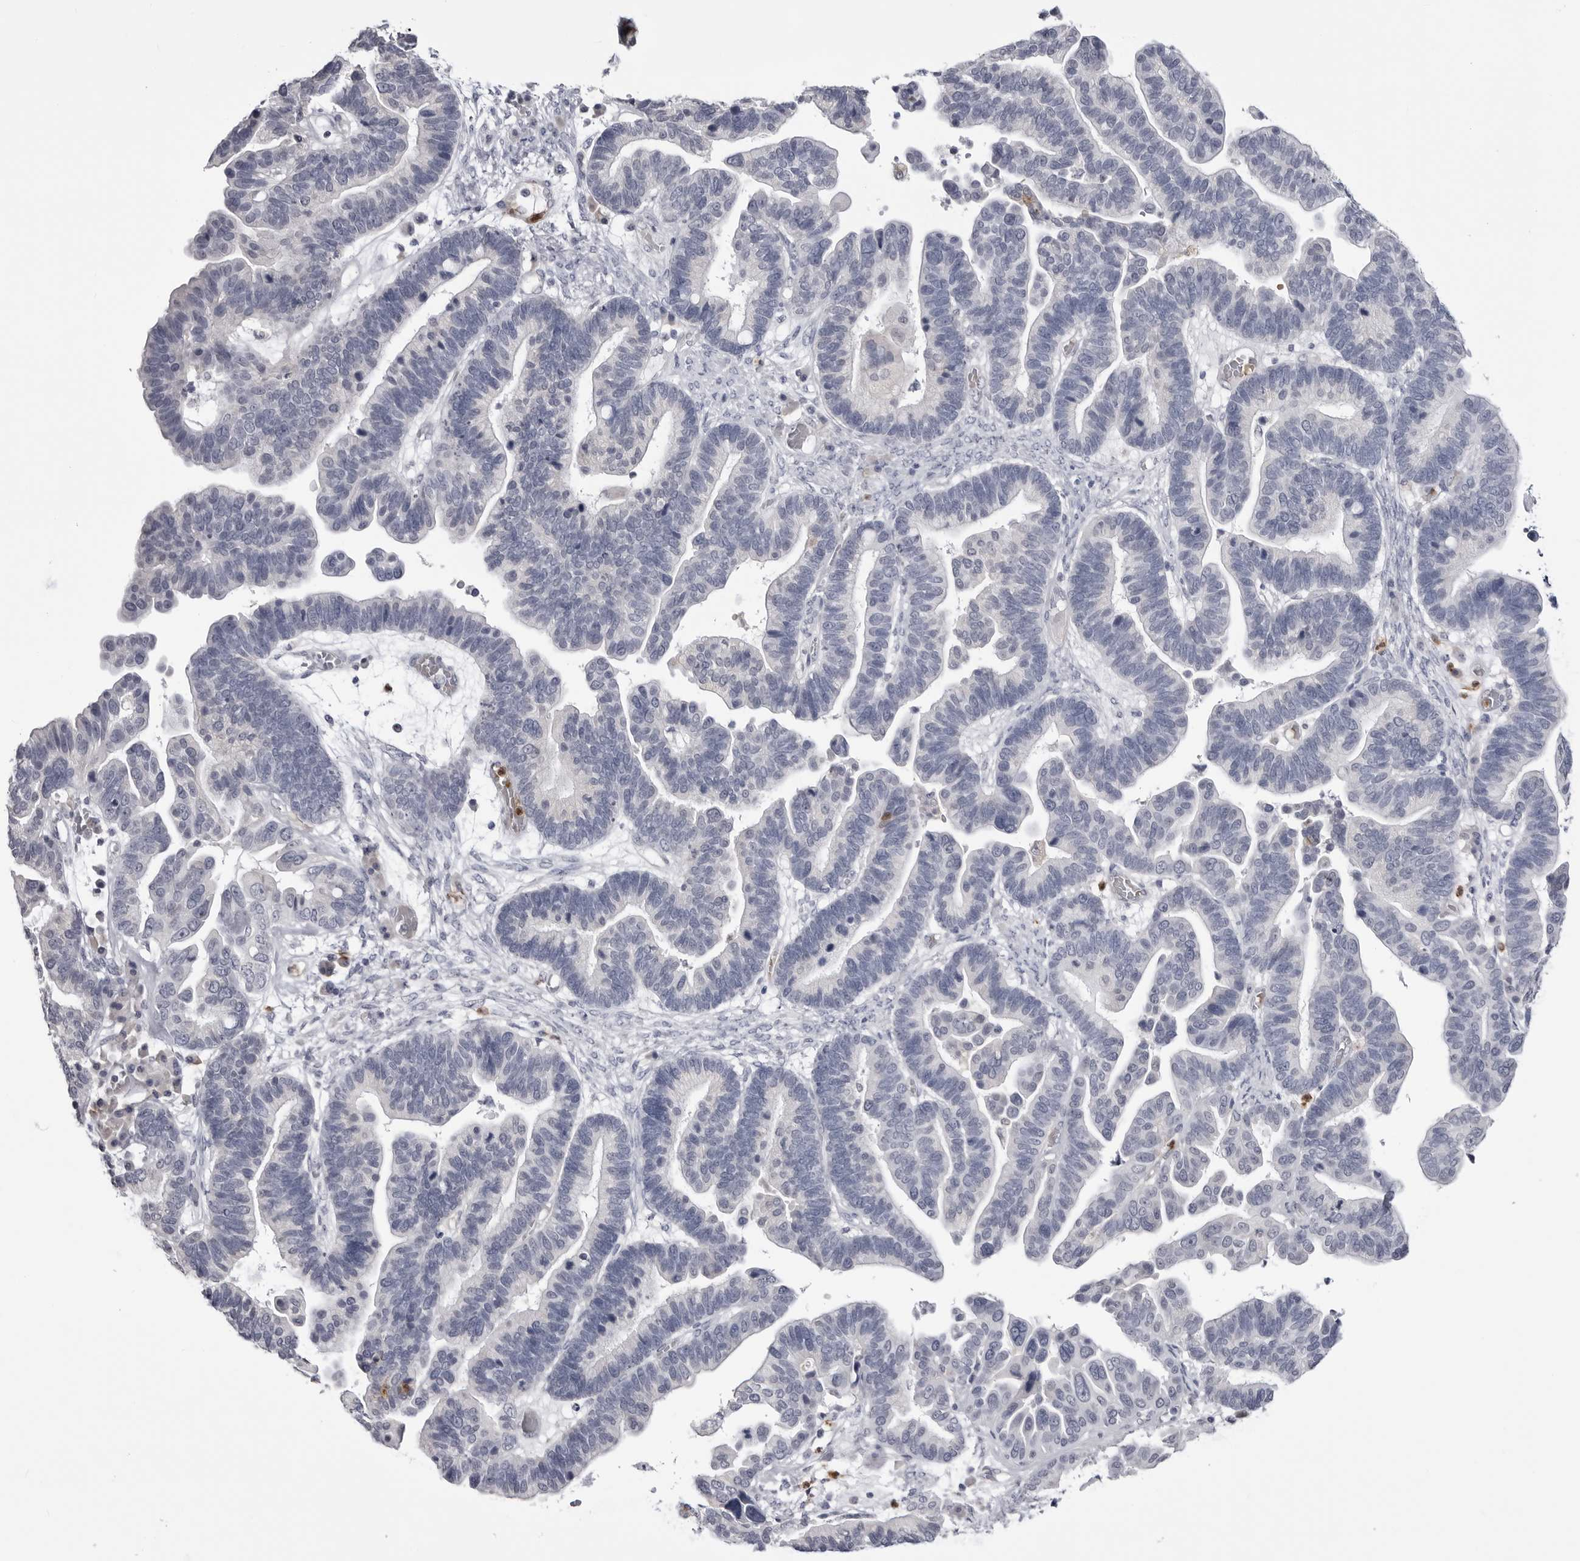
{"staining": {"intensity": "negative", "quantity": "none", "location": "none"}, "tissue": "ovarian cancer", "cell_type": "Tumor cells", "image_type": "cancer", "snomed": [{"axis": "morphology", "description": "Cystadenocarcinoma, serous, NOS"}, {"axis": "topography", "description": "Ovary"}], "caption": "Ovarian cancer stained for a protein using IHC displays no expression tumor cells.", "gene": "STAP2", "patient": {"sex": "female", "age": 56}}